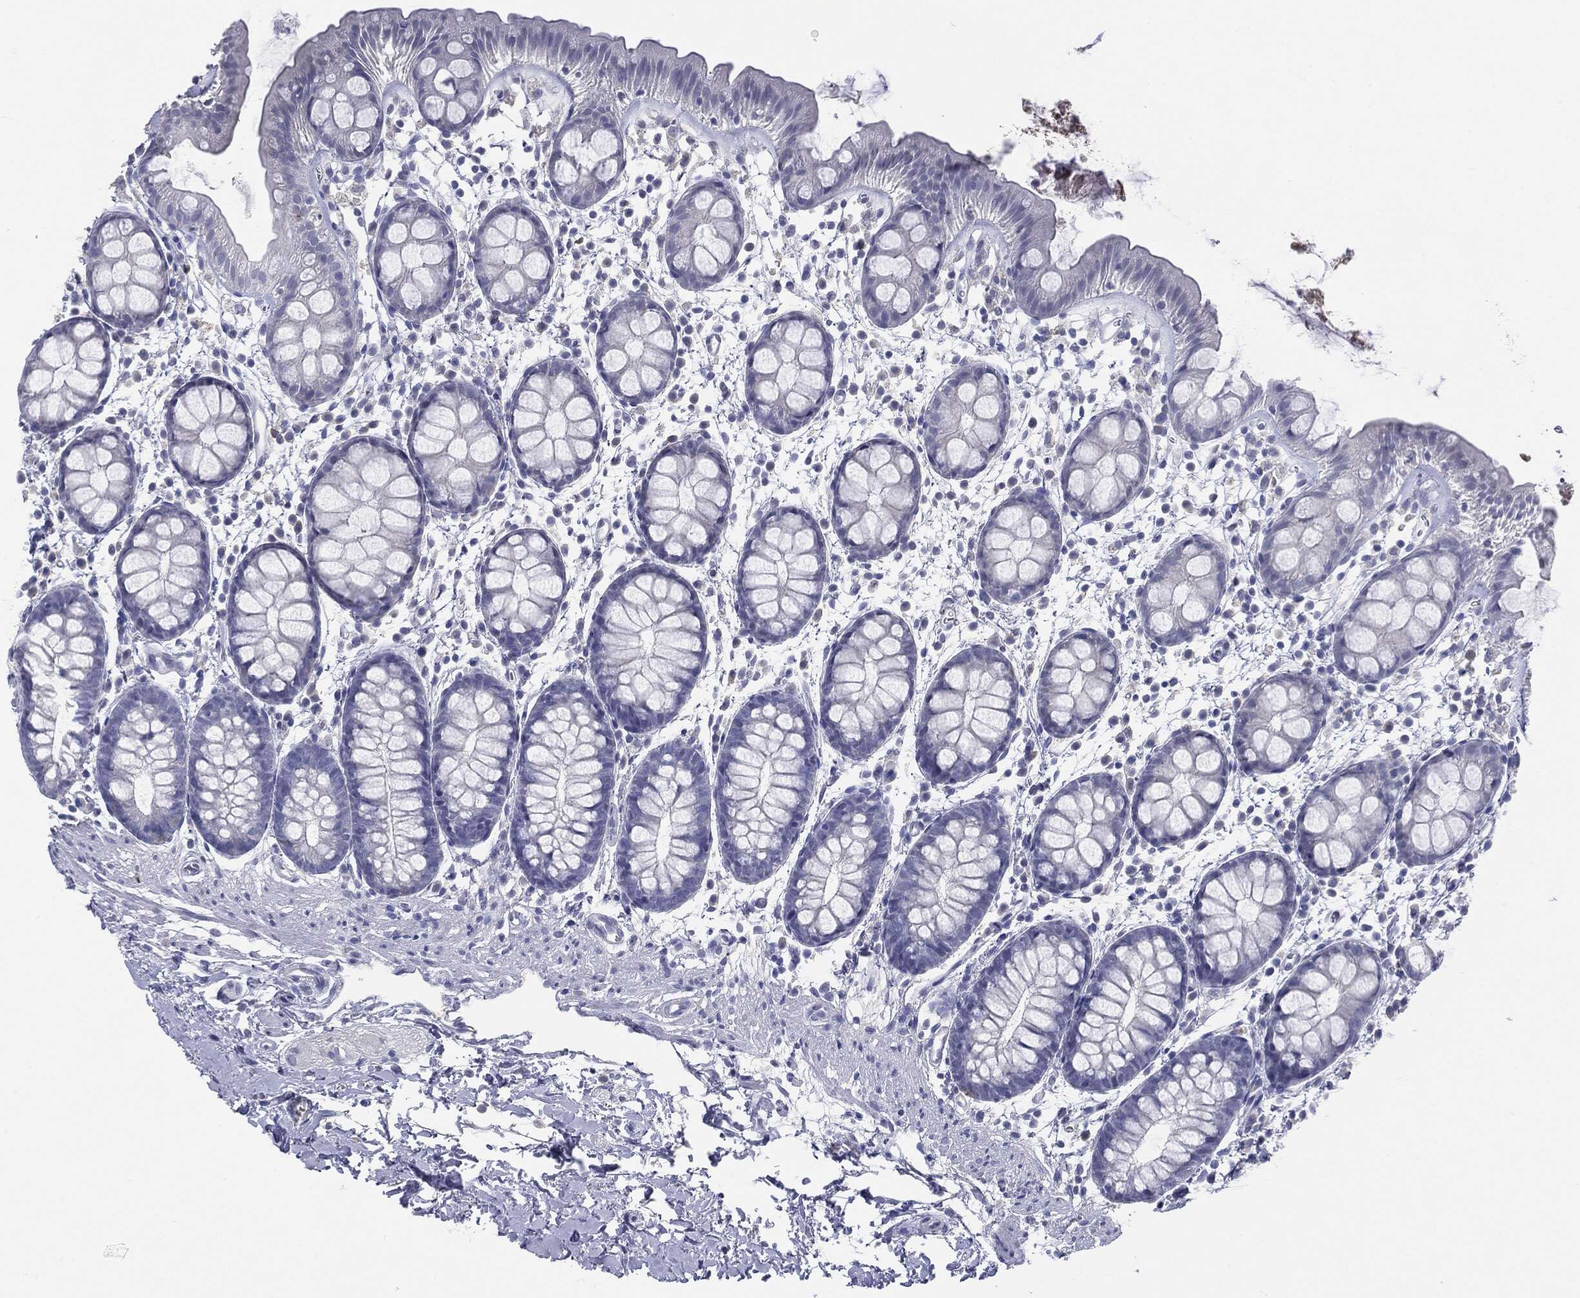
{"staining": {"intensity": "negative", "quantity": "none", "location": "none"}, "tissue": "rectum", "cell_type": "Glandular cells", "image_type": "normal", "snomed": [{"axis": "morphology", "description": "Normal tissue, NOS"}, {"axis": "topography", "description": "Rectum"}], "caption": "DAB immunohistochemical staining of normal rectum exhibits no significant expression in glandular cells. (DAB (3,3'-diaminobenzidine) immunohistochemistry with hematoxylin counter stain).", "gene": "TSHB", "patient": {"sex": "male", "age": 57}}